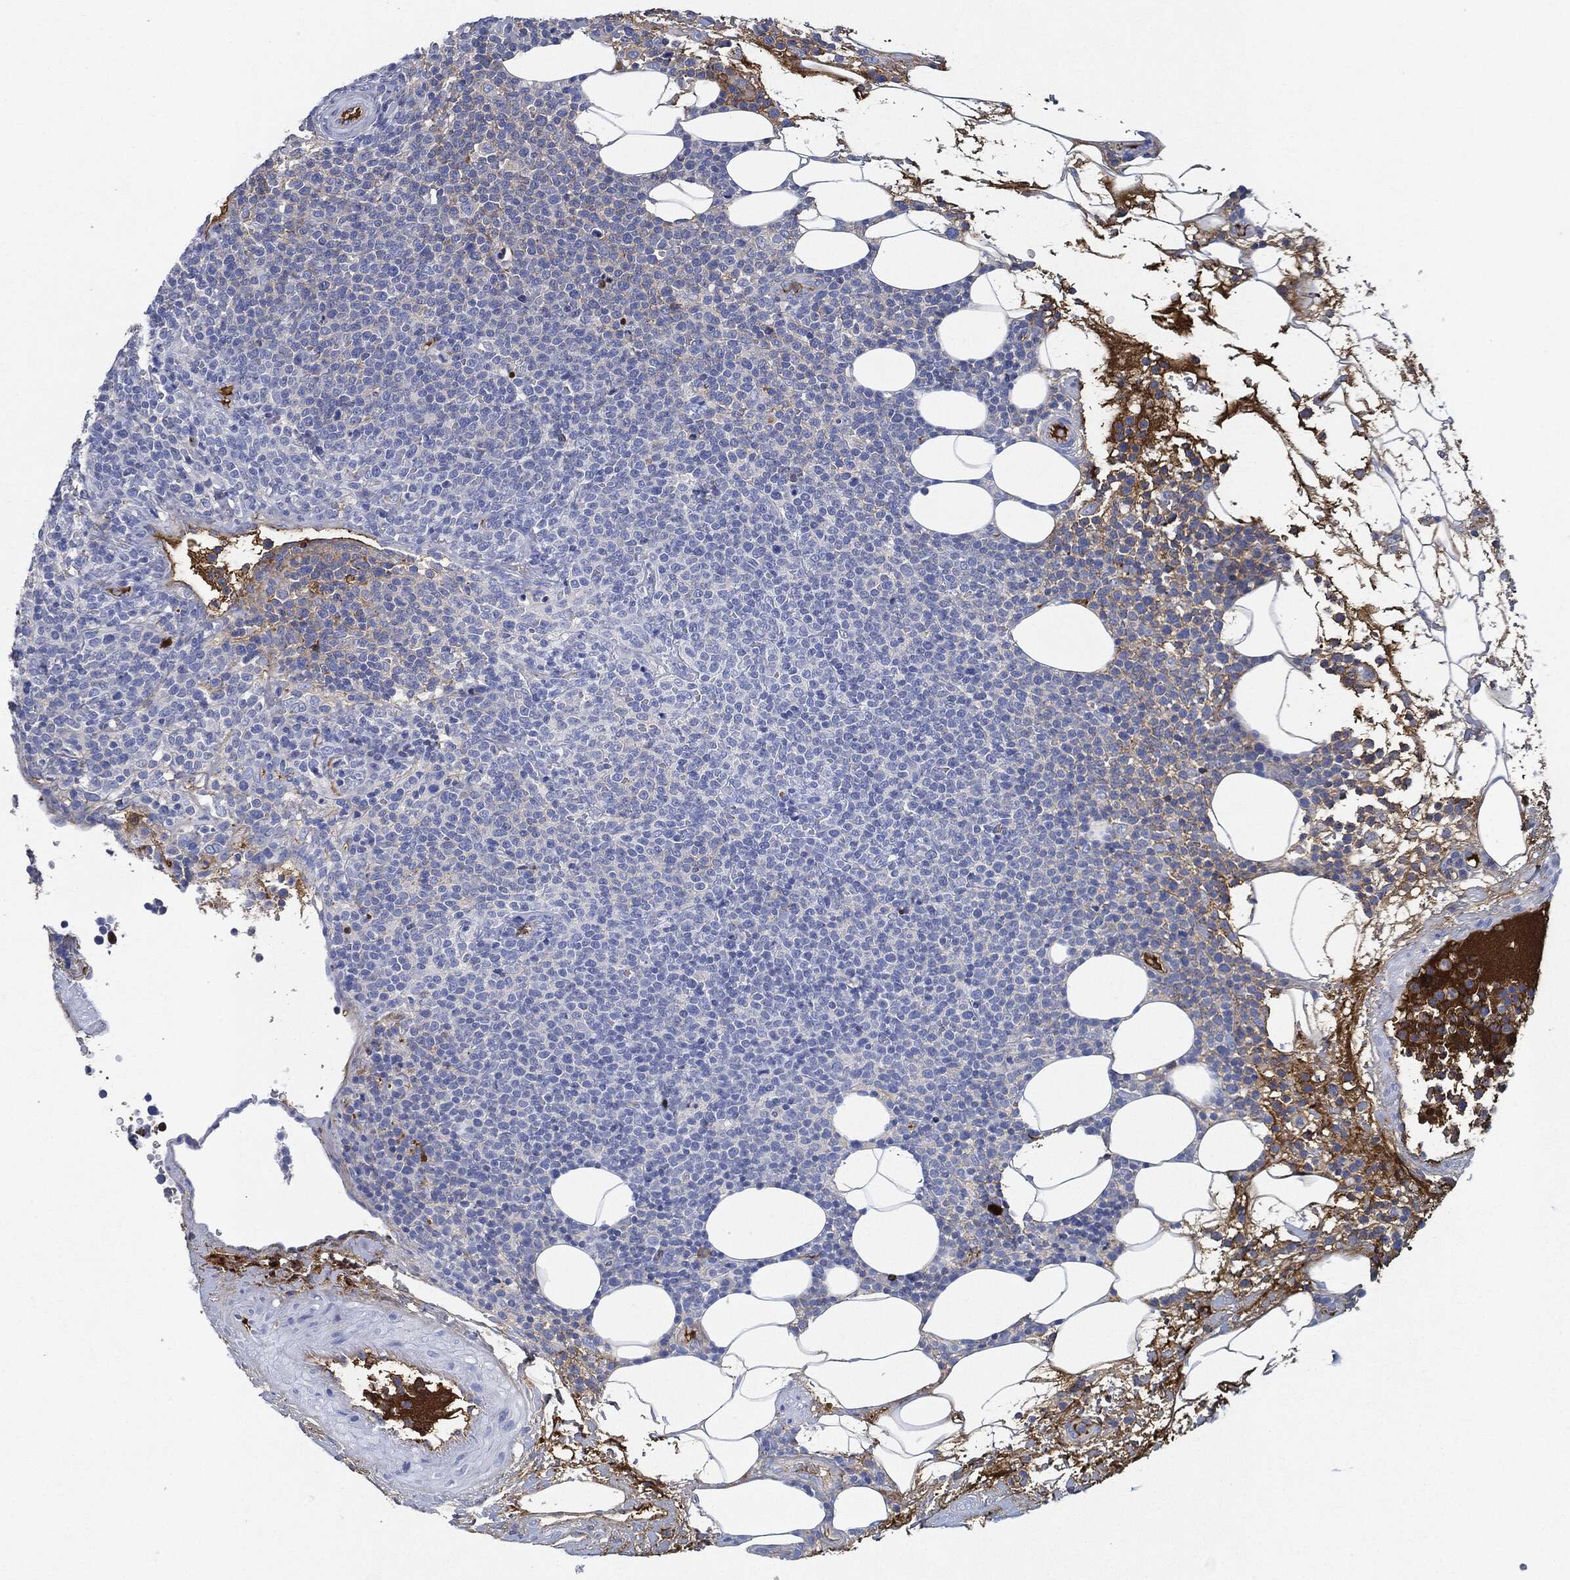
{"staining": {"intensity": "negative", "quantity": "none", "location": "none"}, "tissue": "lymphoma", "cell_type": "Tumor cells", "image_type": "cancer", "snomed": [{"axis": "morphology", "description": "Malignant lymphoma, non-Hodgkin's type, High grade"}, {"axis": "topography", "description": "Lymph node"}], "caption": "Lymphoma was stained to show a protein in brown. There is no significant staining in tumor cells.", "gene": "IGLV6-57", "patient": {"sex": "male", "age": 61}}